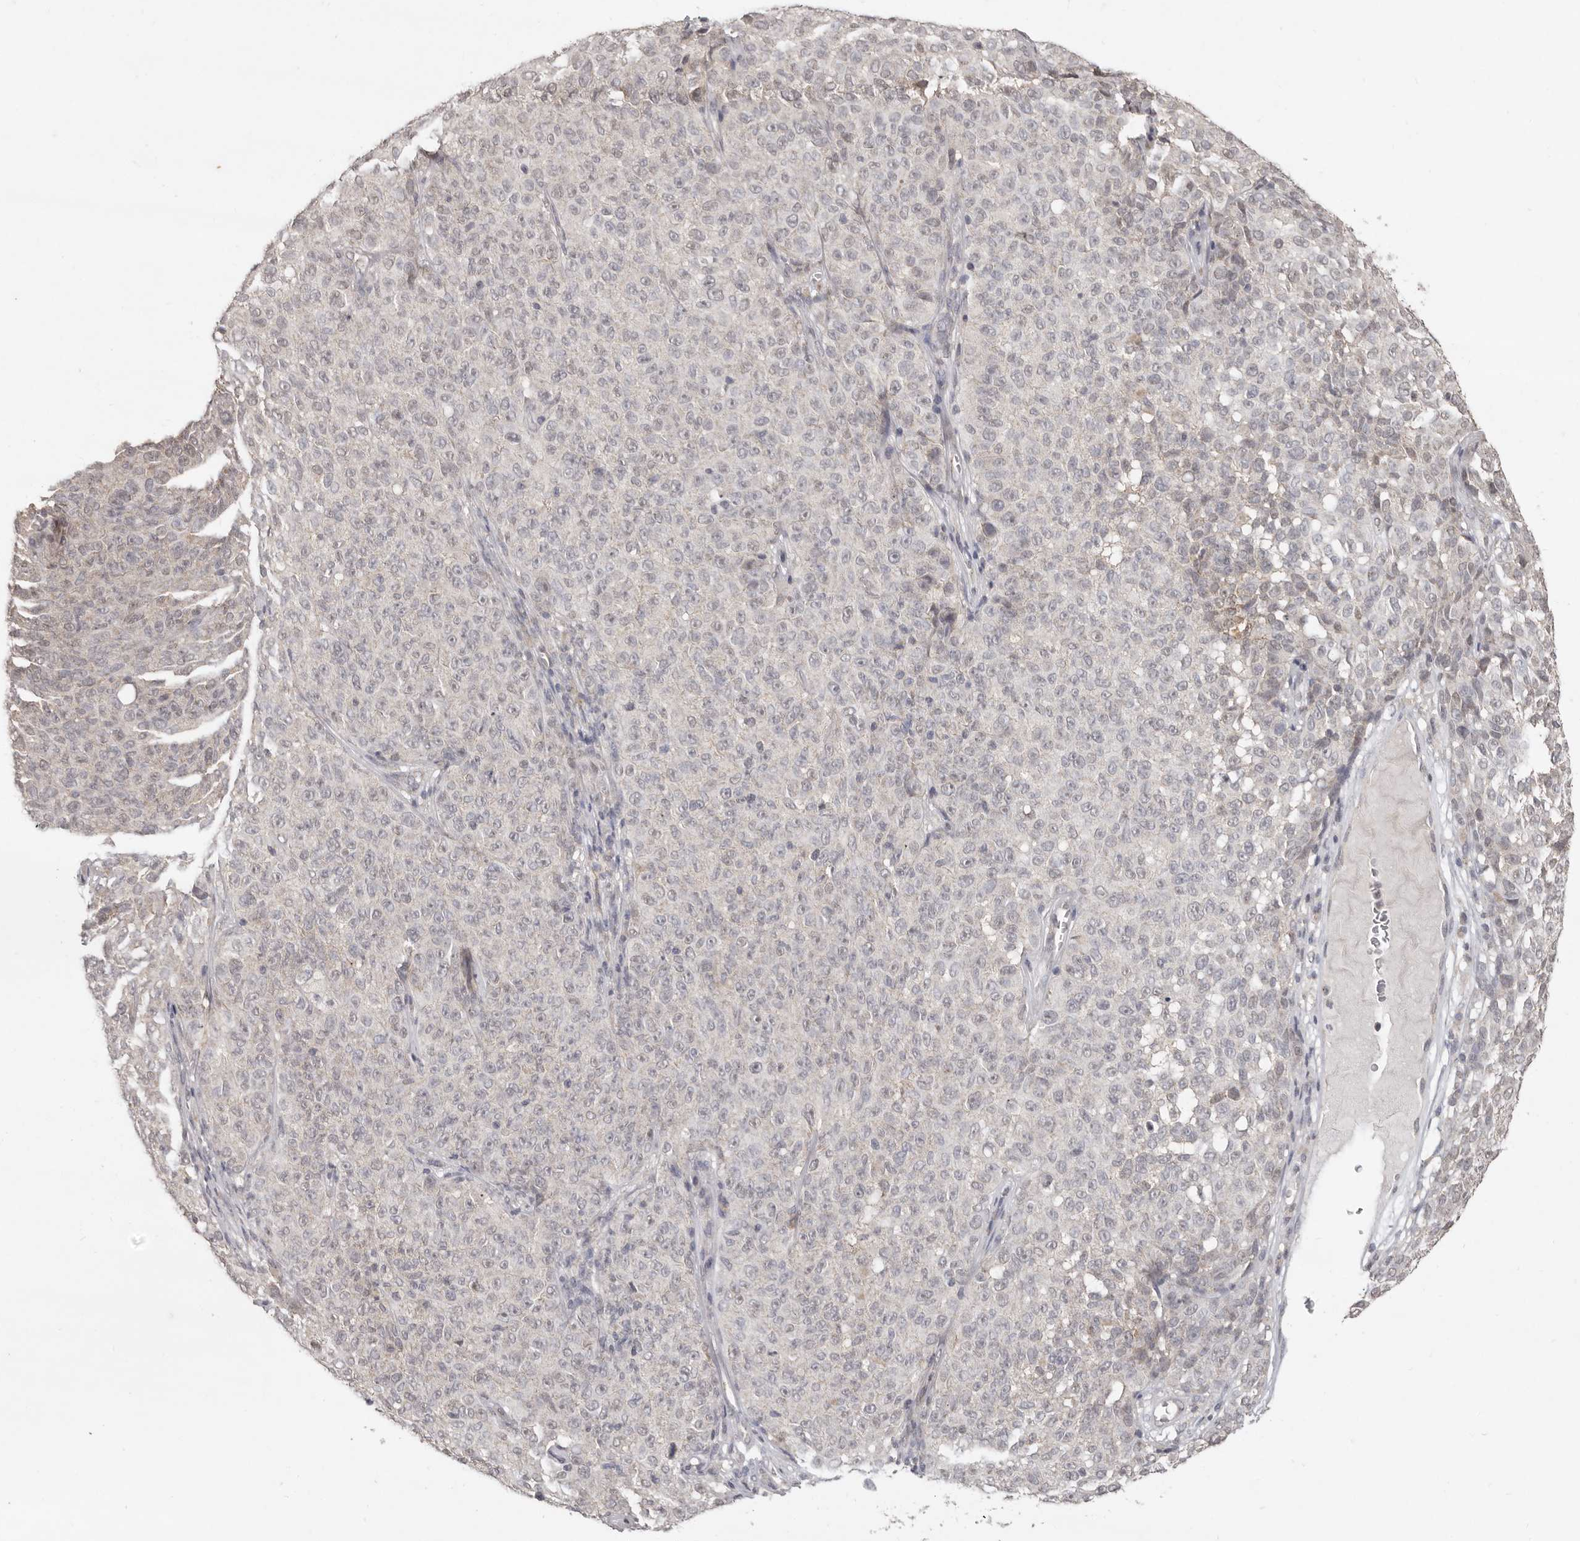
{"staining": {"intensity": "negative", "quantity": "none", "location": "none"}, "tissue": "melanoma", "cell_type": "Tumor cells", "image_type": "cancer", "snomed": [{"axis": "morphology", "description": "Malignant melanoma, NOS"}, {"axis": "topography", "description": "Skin"}], "caption": "Immunohistochemical staining of melanoma shows no significant positivity in tumor cells. (Stains: DAB (3,3'-diaminobenzidine) immunohistochemistry (IHC) with hematoxylin counter stain, Microscopy: brightfield microscopy at high magnification).", "gene": "LINGO2", "patient": {"sex": "female", "age": 82}}